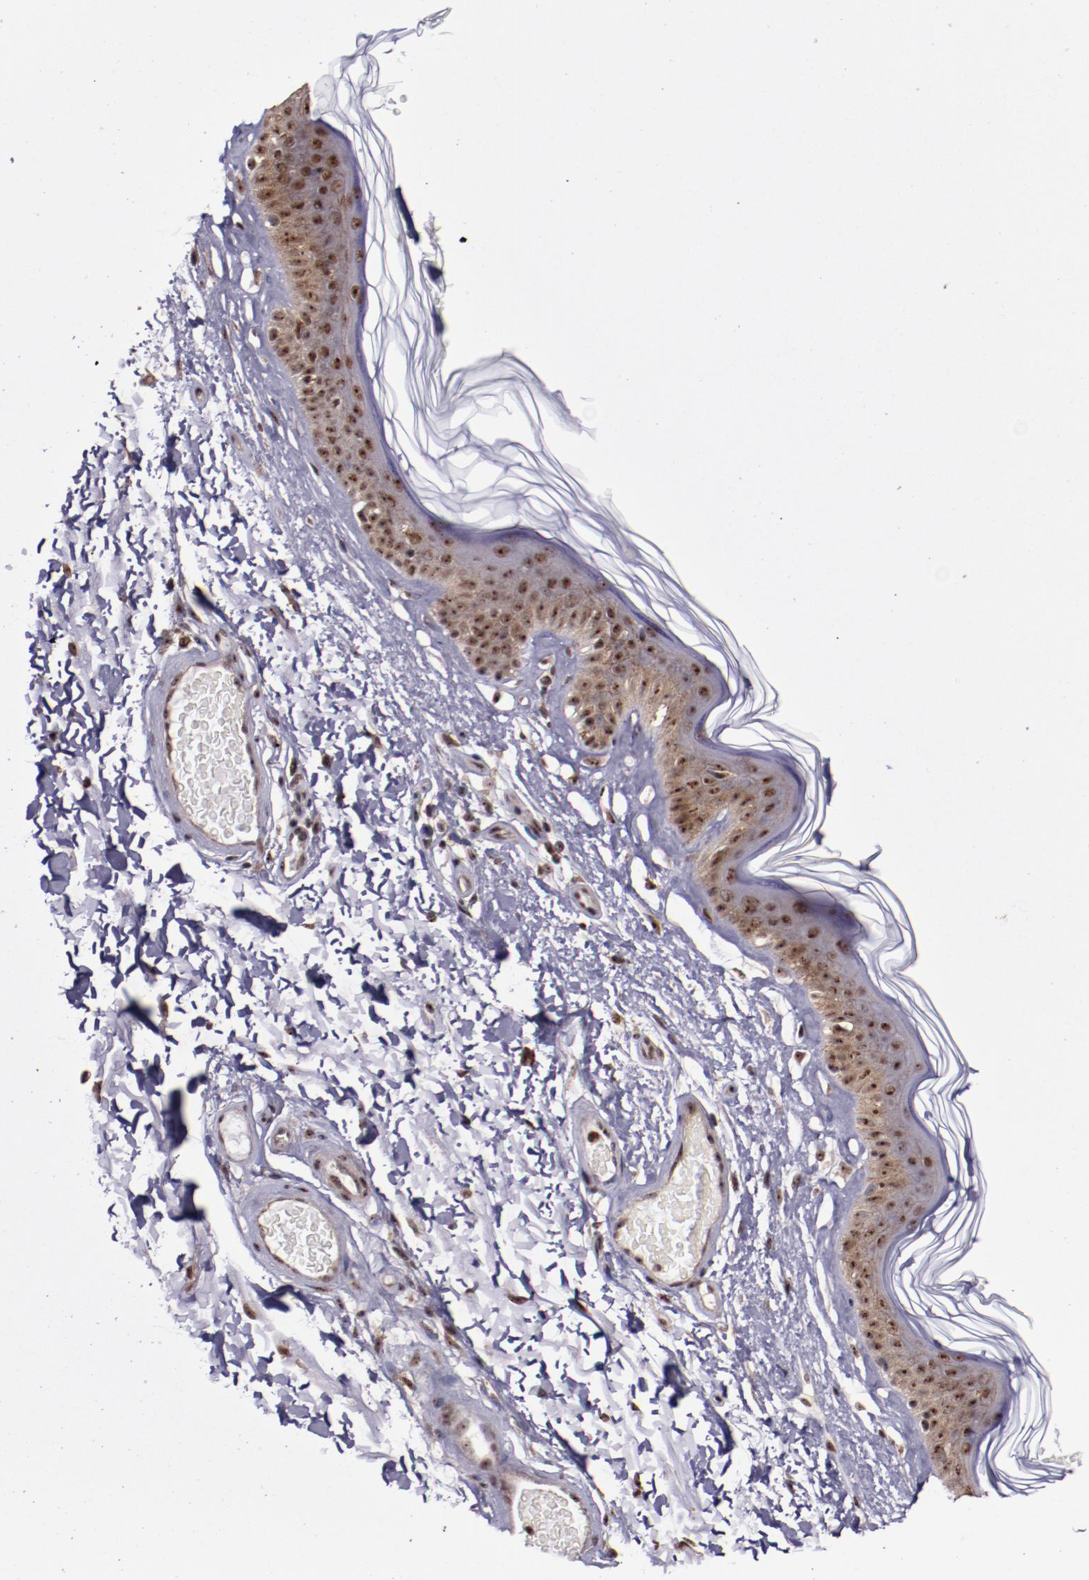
{"staining": {"intensity": "moderate", "quantity": ">75%", "location": "cytoplasmic/membranous,nuclear"}, "tissue": "skin", "cell_type": "Fibroblasts", "image_type": "normal", "snomed": [{"axis": "morphology", "description": "Normal tissue, NOS"}, {"axis": "topography", "description": "Skin"}], "caption": "IHC (DAB (3,3'-diaminobenzidine)) staining of benign skin reveals moderate cytoplasmic/membranous,nuclear protein positivity in about >75% of fibroblasts.", "gene": "CECR2", "patient": {"sex": "male", "age": 63}}